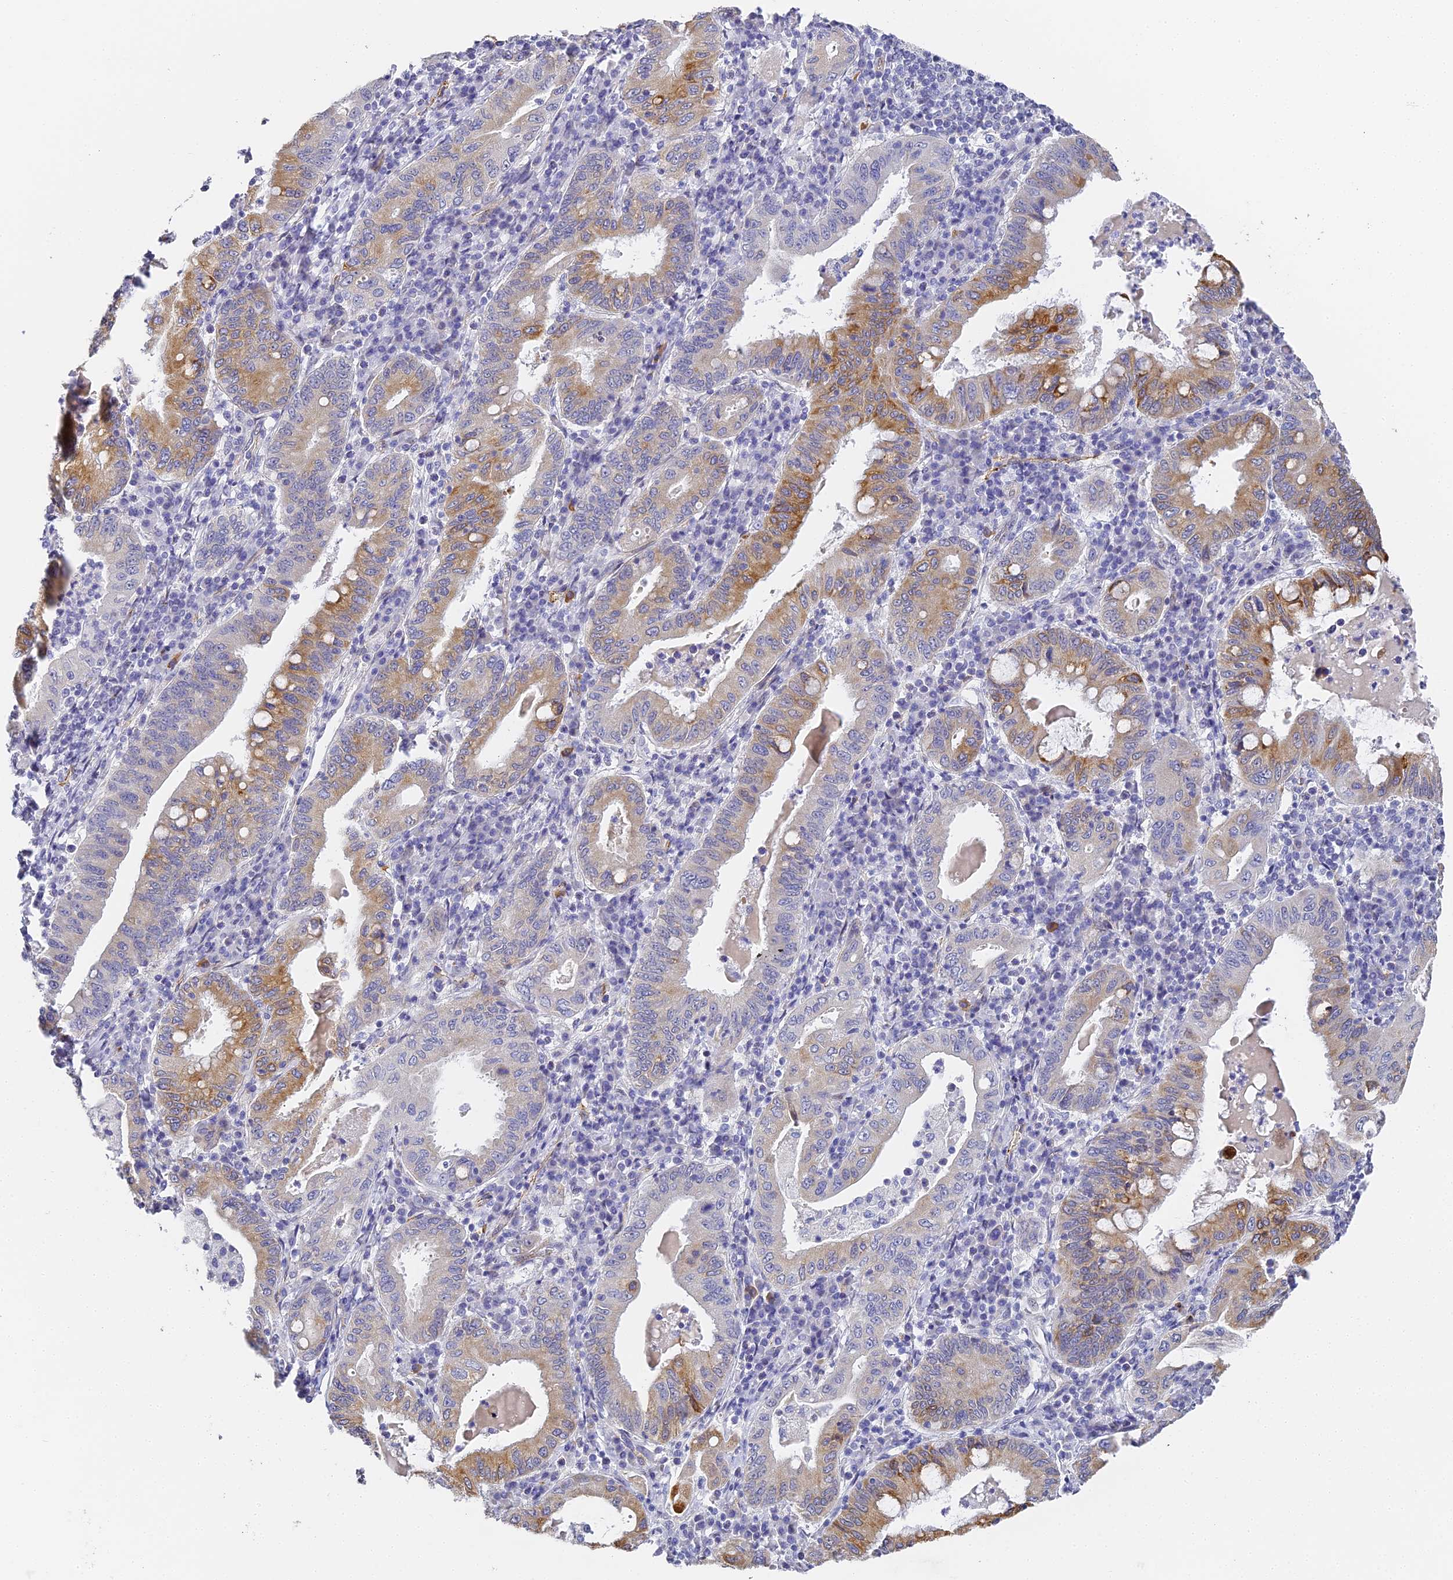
{"staining": {"intensity": "moderate", "quantity": "25%-75%", "location": "cytoplasmic/membranous"}, "tissue": "stomach cancer", "cell_type": "Tumor cells", "image_type": "cancer", "snomed": [{"axis": "morphology", "description": "Normal tissue, NOS"}, {"axis": "morphology", "description": "Adenocarcinoma, NOS"}, {"axis": "topography", "description": "Esophagus"}, {"axis": "topography", "description": "Stomach, upper"}, {"axis": "topography", "description": "Peripheral nerve tissue"}], "caption": "Immunohistochemical staining of stomach cancer shows medium levels of moderate cytoplasmic/membranous protein expression in about 25%-75% of tumor cells.", "gene": "GJA1", "patient": {"sex": "male", "age": 62}}